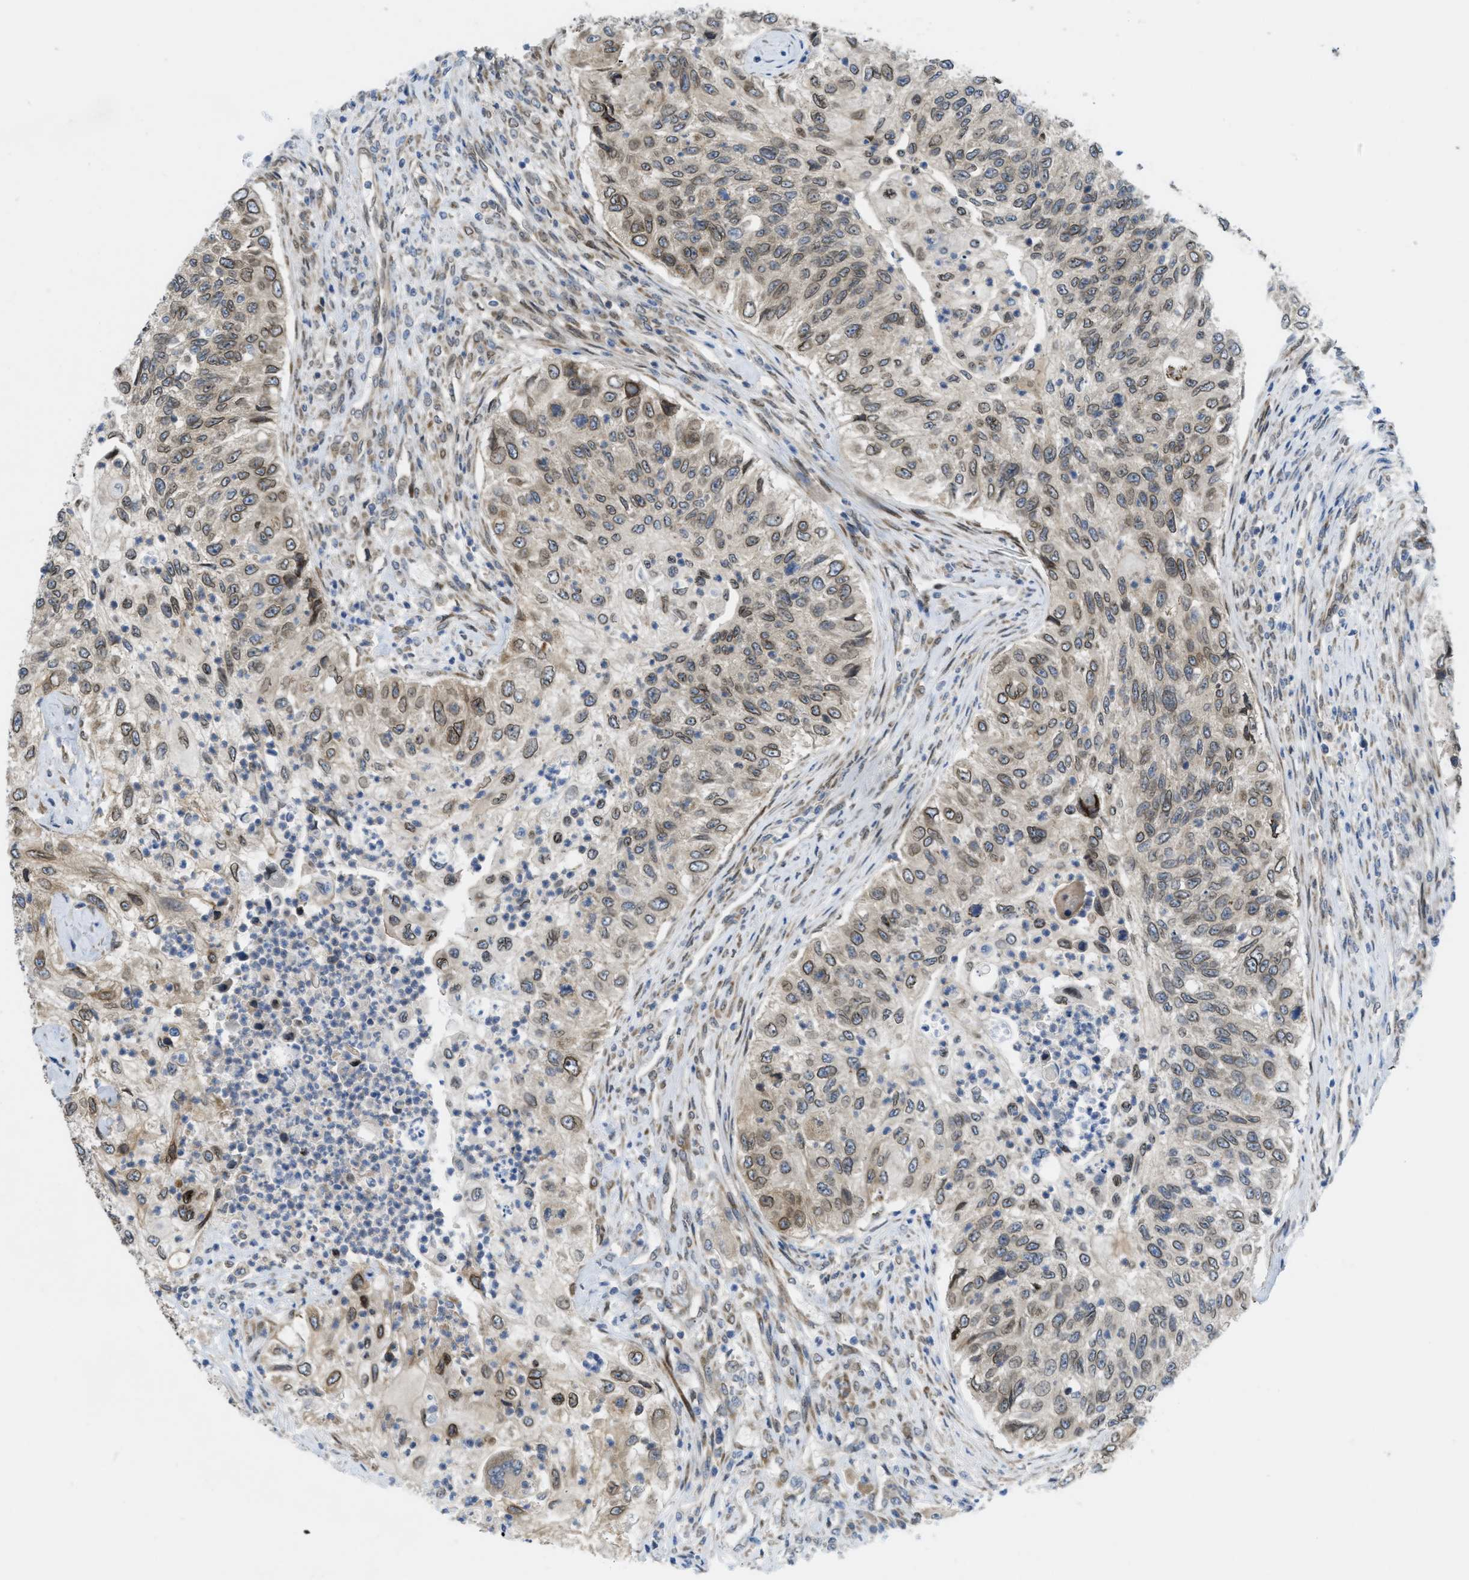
{"staining": {"intensity": "moderate", "quantity": ">75%", "location": "cytoplasmic/membranous,nuclear"}, "tissue": "urothelial cancer", "cell_type": "Tumor cells", "image_type": "cancer", "snomed": [{"axis": "morphology", "description": "Urothelial carcinoma, High grade"}, {"axis": "topography", "description": "Urinary bladder"}], "caption": "High-grade urothelial carcinoma tissue exhibits moderate cytoplasmic/membranous and nuclear expression in approximately >75% of tumor cells", "gene": "EIF2AK3", "patient": {"sex": "female", "age": 60}}